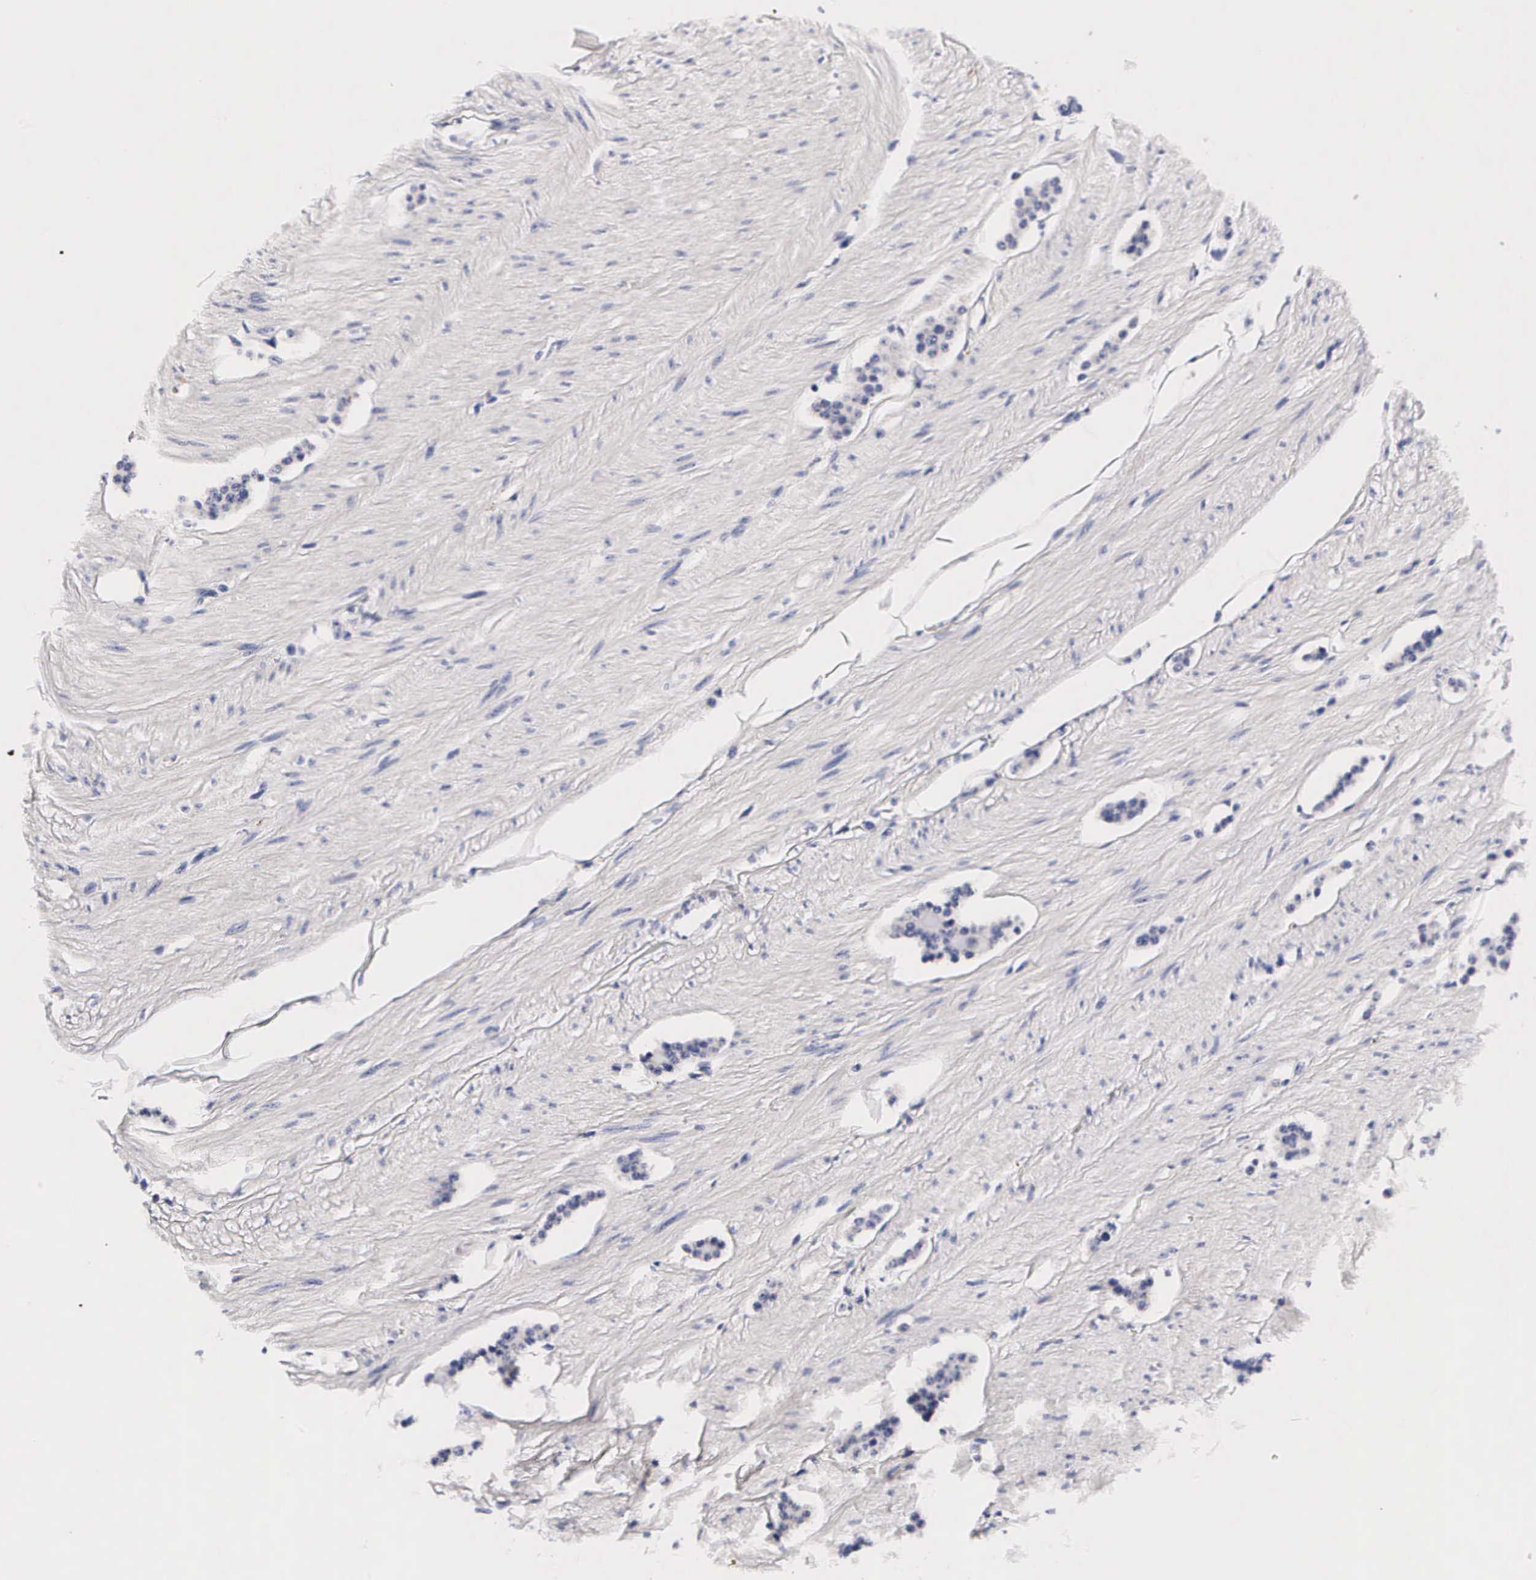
{"staining": {"intensity": "negative", "quantity": "none", "location": "none"}, "tissue": "carcinoid", "cell_type": "Tumor cells", "image_type": "cancer", "snomed": [{"axis": "morphology", "description": "Carcinoid, malignant, NOS"}, {"axis": "topography", "description": "Small intestine"}], "caption": "Histopathology image shows no significant protein expression in tumor cells of malignant carcinoid.", "gene": "RNASE6", "patient": {"sex": "male", "age": 60}}